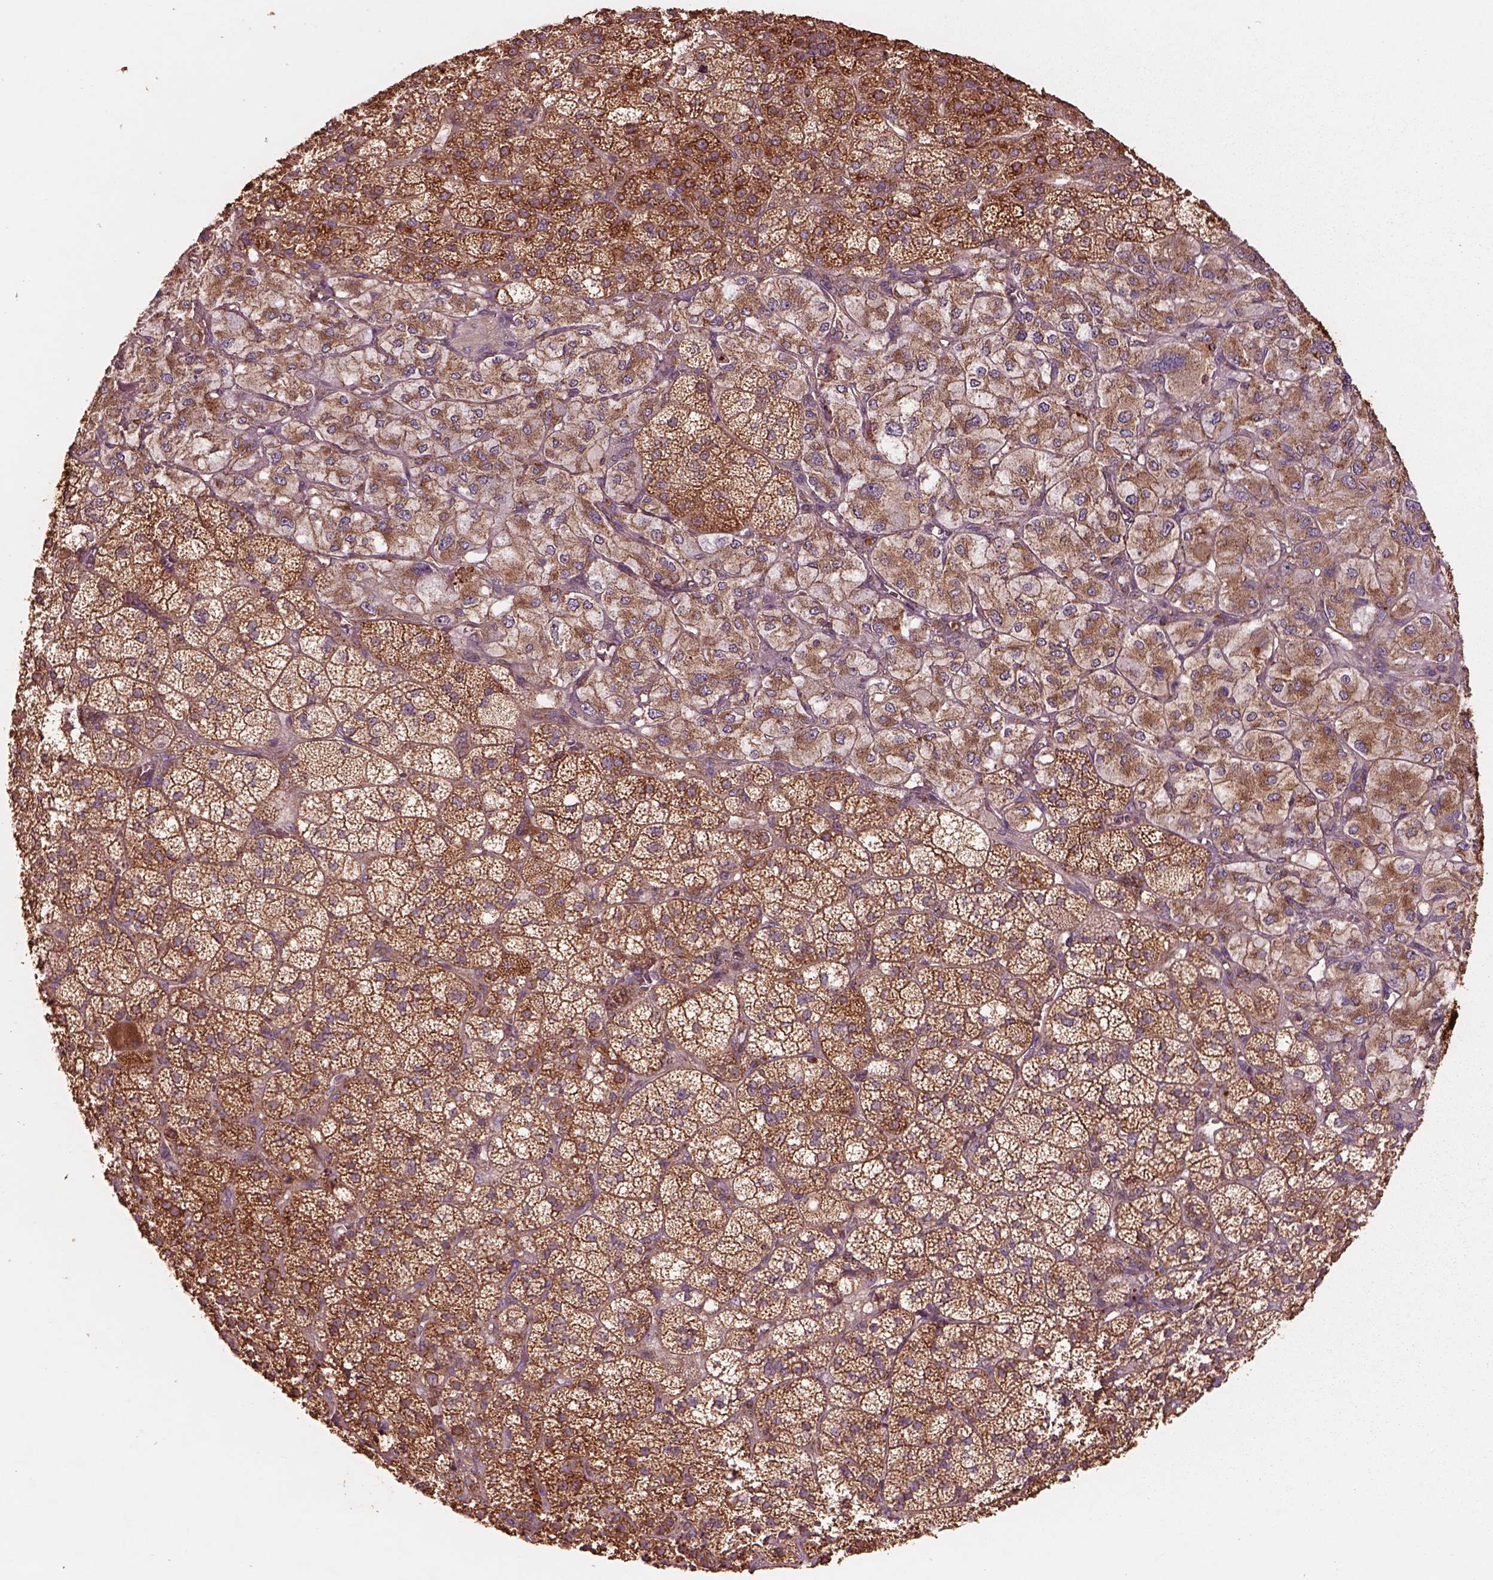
{"staining": {"intensity": "strong", "quantity": "25%-75%", "location": "cytoplasmic/membranous"}, "tissue": "adrenal gland", "cell_type": "Glandular cells", "image_type": "normal", "snomed": [{"axis": "morphology", "description": "Normal tissue, NOS"}, {"axis": "topography", "description": "Adrenal gland"}], "caption": "Strong cytoplasmic/membranous protein positivity is seen in approximately 25%-75% of glandular cells in adrenal gland. The staining is performed using DAB brown chromogen to label protein expression. The nuclei are counter-stained blue using hematoxylin.", "gene": "TRADD", "patient": {"sex": "female", "age": 60}}